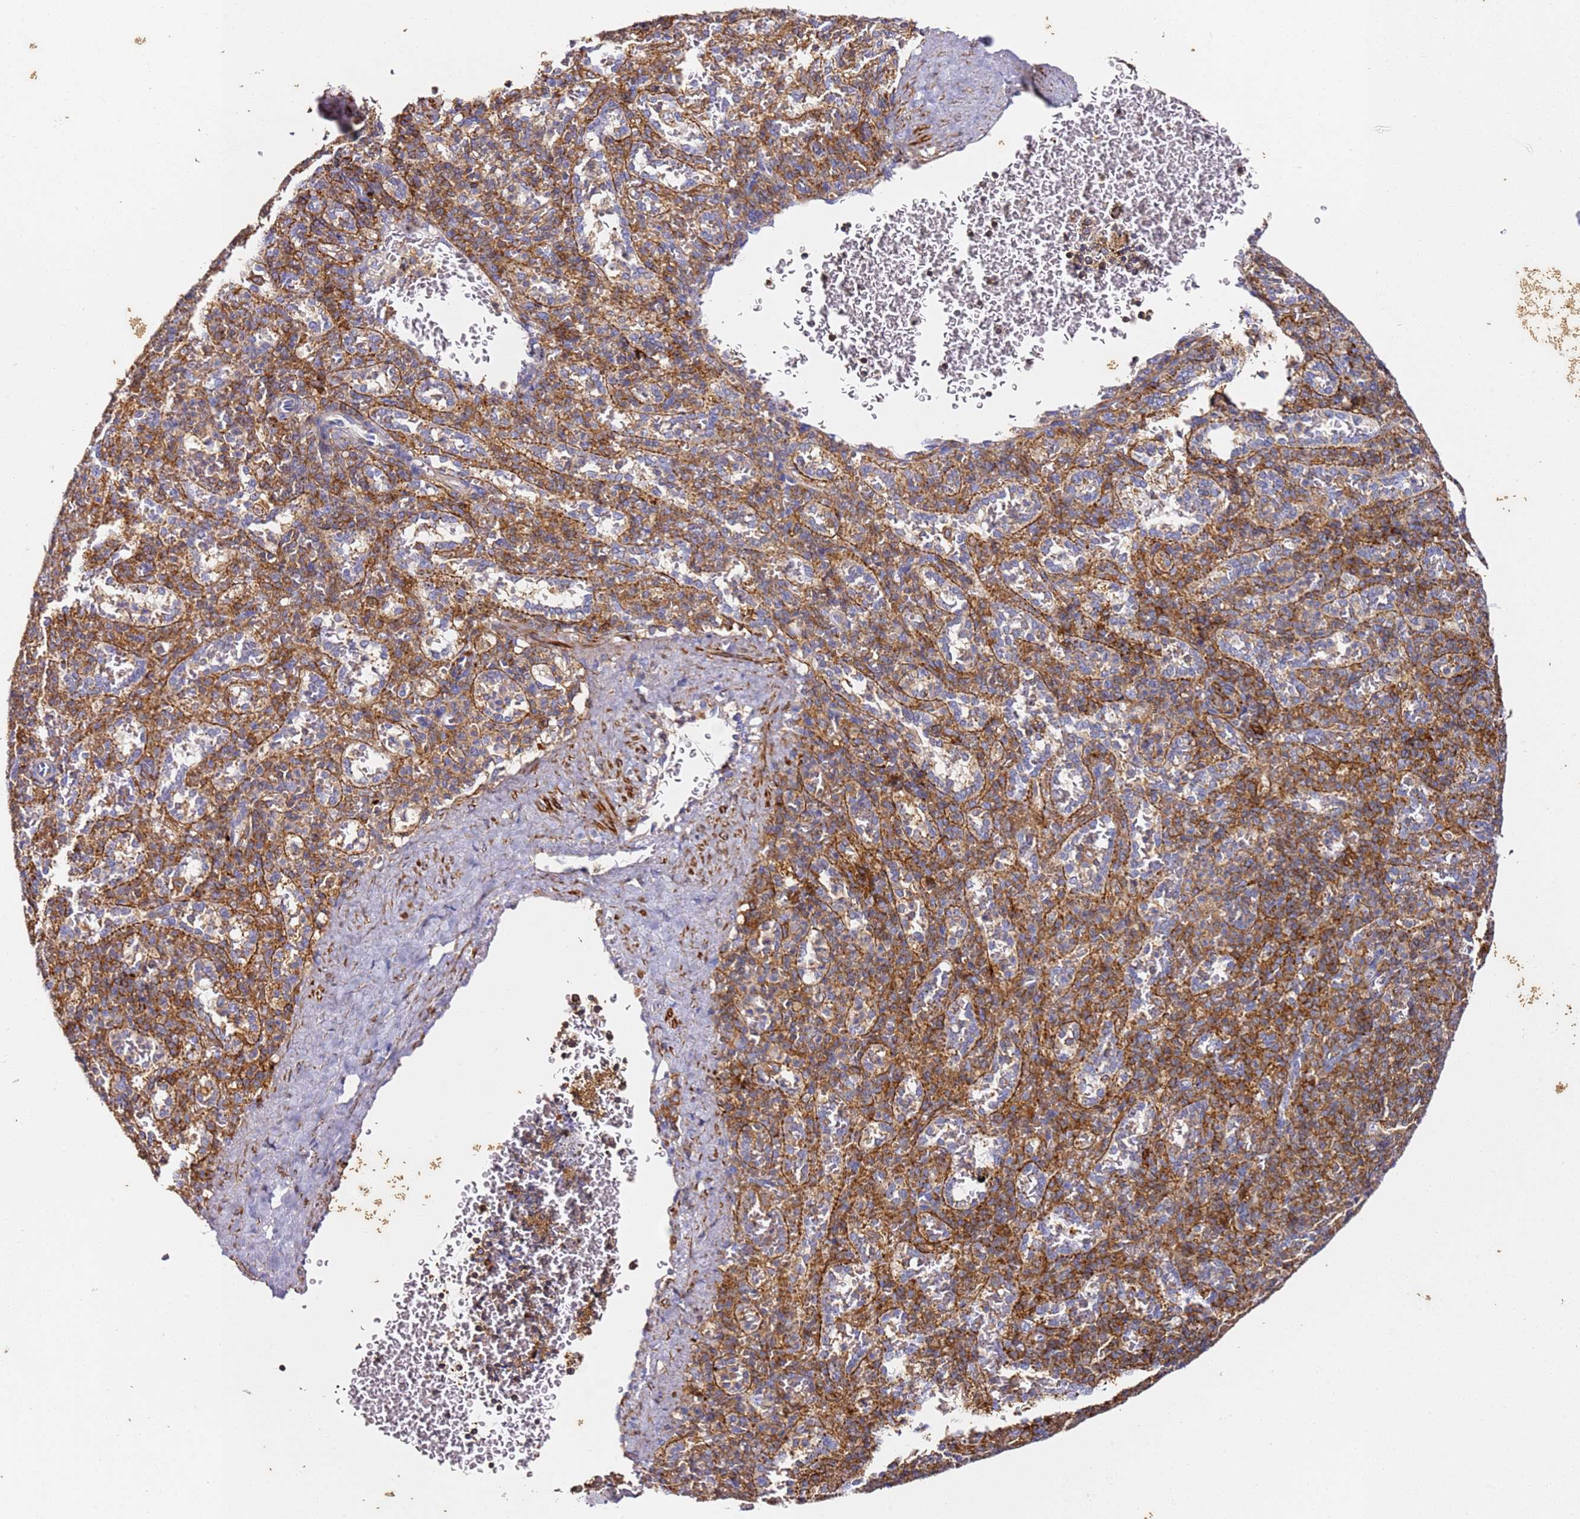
{"staining": {"intensity": "moderate", "quantity": "25%-75%", "location": "cytoplasmic/membranous"}, "tissue": "spleen", "cell_type": "Cells in red pulp", "image_type": "normal", "snomed": [{"axis": "morphology", "description": "Normal tissue, NOS"}, {"axis": "topography", "description": "Spleen"}], "caption": "Spleen stained with DAB (3,3'-diaminobenzidine) immunohistochemistry demonstrates medium levels of moderate cytoplasmic/membranous positivity in about 25%-75% of cells in red pulp. Ihc stains the protein of interest in brown and the nuclei are stained blue.", "gene": "ZNF671", "patient": {"sex": "female", "age": 21}}